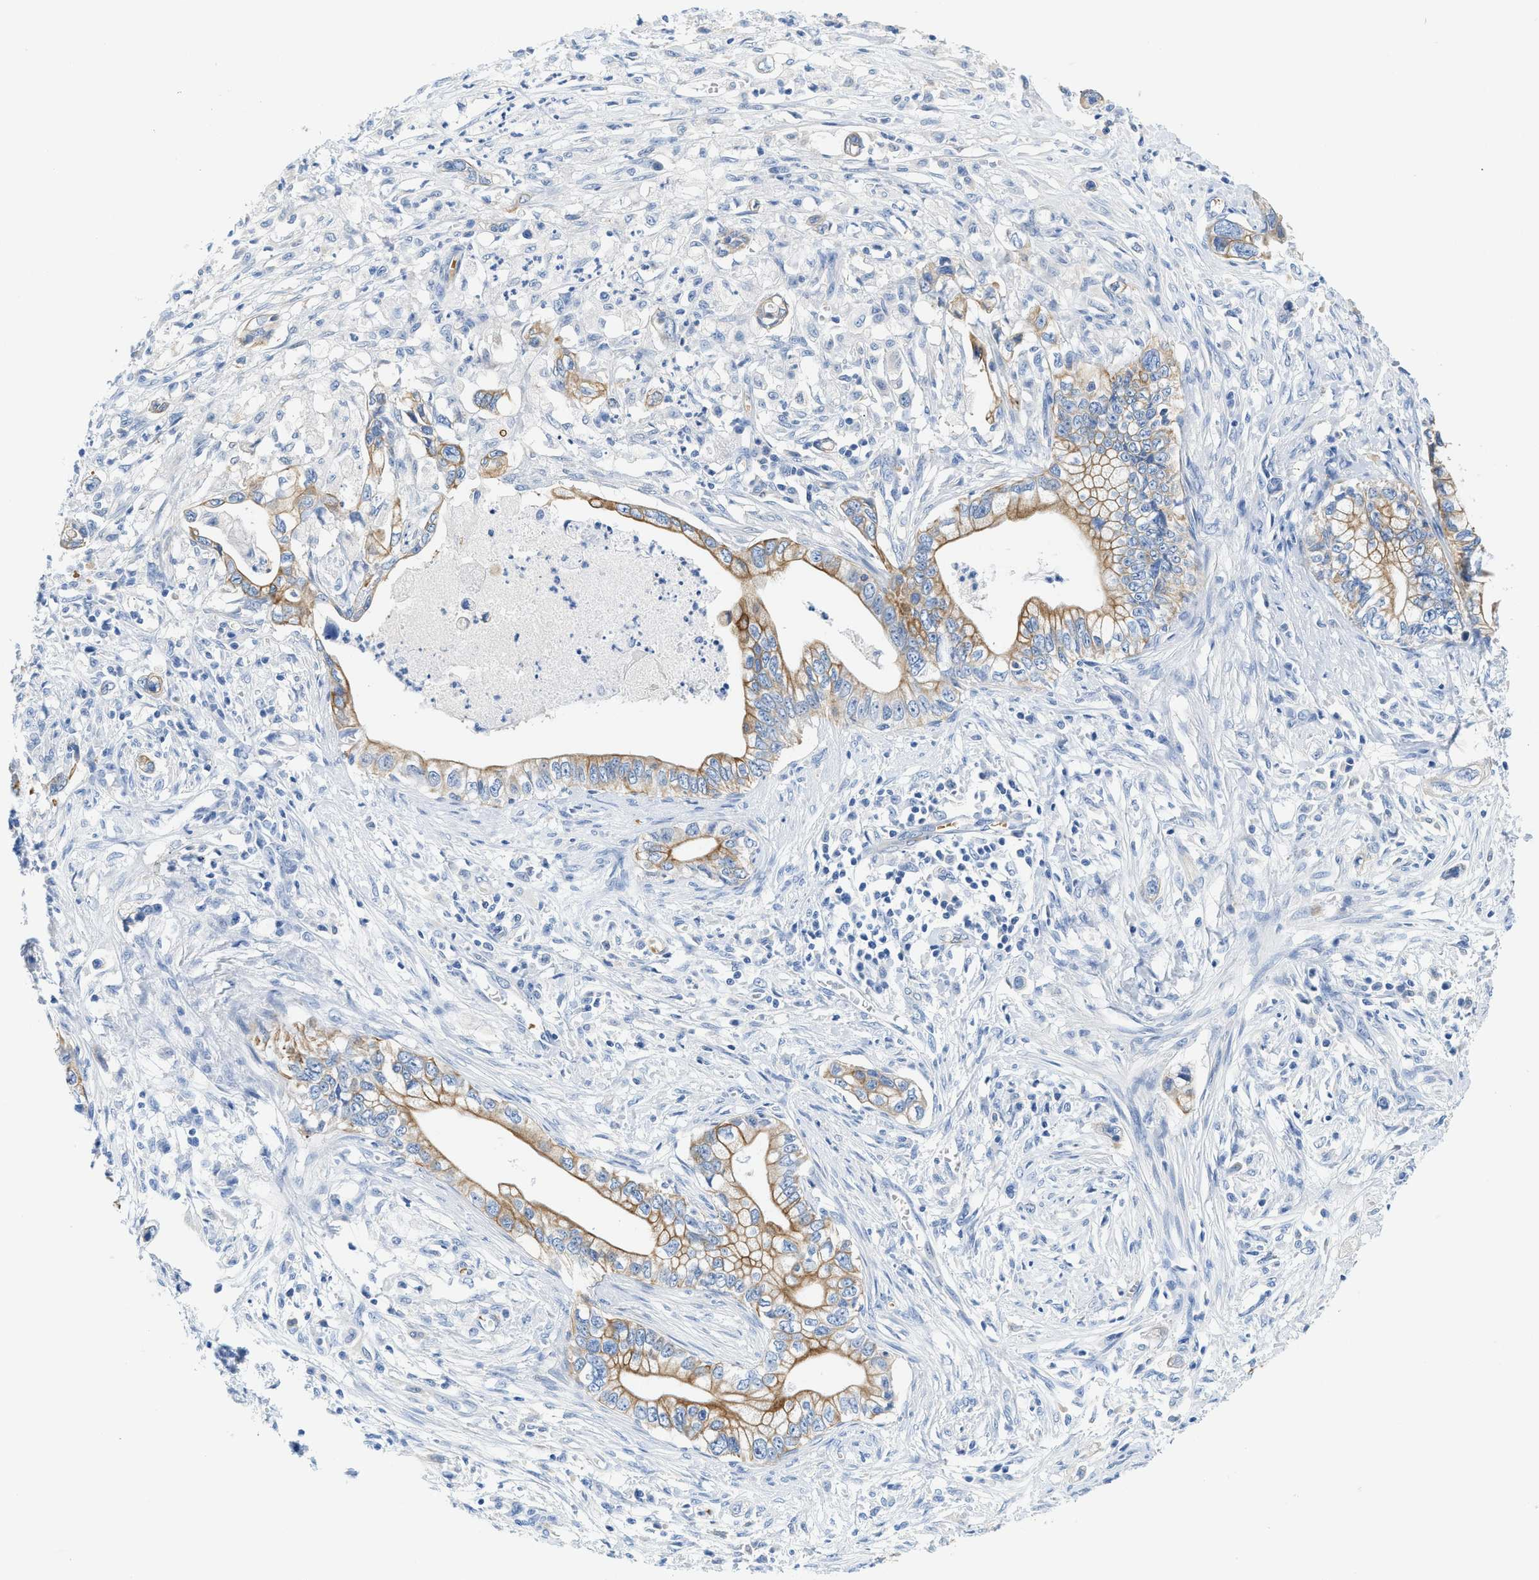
{"staining": {"intensity": "moderate", "quantity": "25%-75%", "location": "cytoplasmic/membranous"}, "tissue": "pancreatic cancer", "cell_type": "Tumor cells", "image_type": "cancer", "snomed": [{"axis": "morphology", "description": "Adenocarcinoma, NOS"}, {"axis": "topography", "description": "Pancreas"}], "caption": "Moderate cytoplasmic/membranous staining for a protein is appreciated in approximately 25%-75% of tumor cells of adenocarcinoma (pancreatic) using immunohistochemistry.", "gene": "BPGM", "patient": {"sex": "male", "age": 56}}